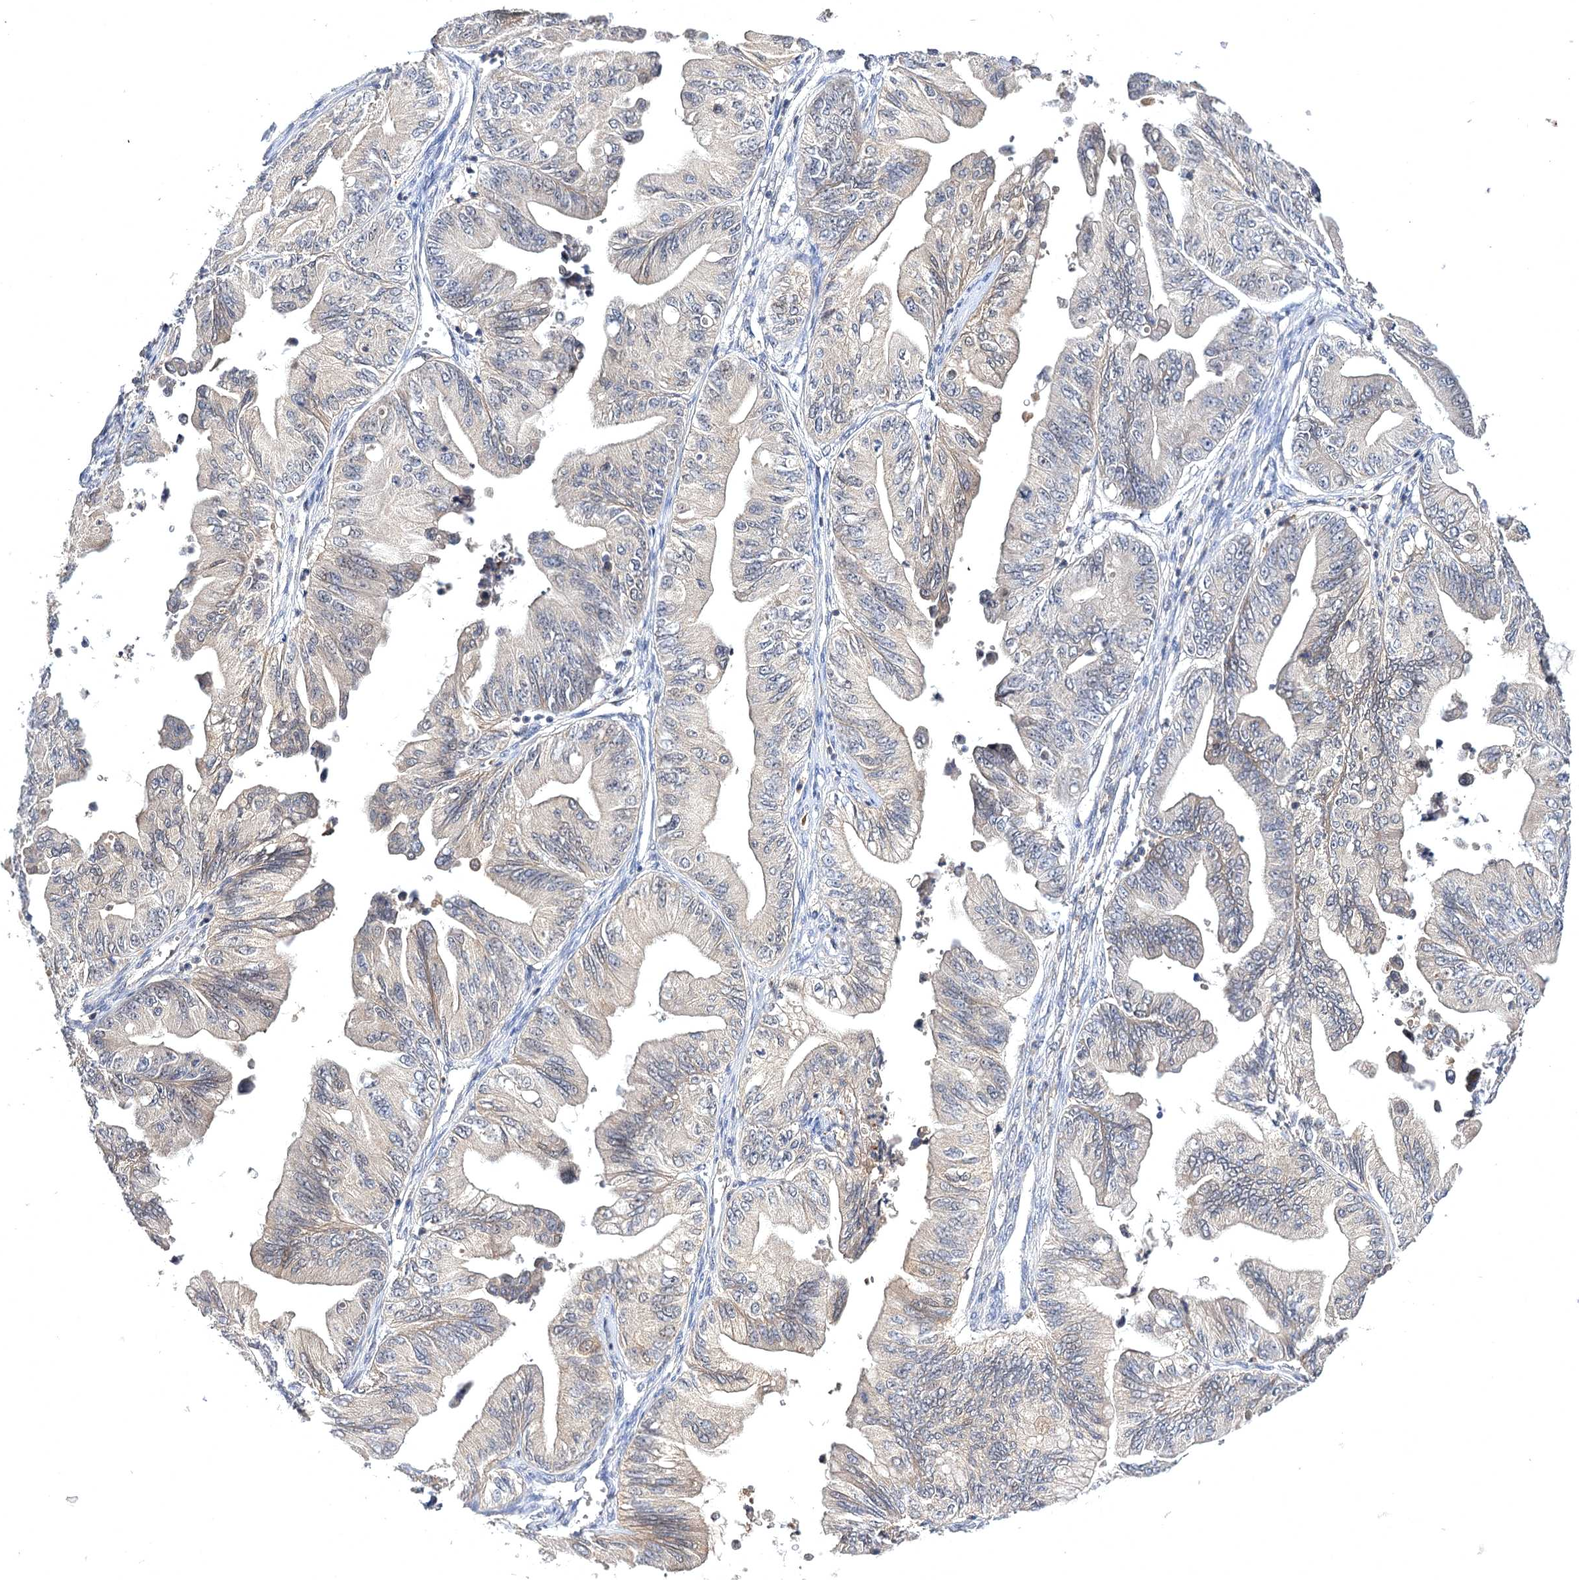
{"staining": {"intensity": "weak", "quantity": "<25%", "location": "cytoplasmic/membranous"}, "tissue": "ovarian cancer", "cell_type": "Tumor cells", "image_type": "cancer", "snomed": [{"axis": "morphology", "description": "Cystadenocarcinoma, mucinous, NOS"}, {"axis": "topography", "description": "Ovary"}], "caption": "High magnification brightfield microscopy of ovarian cancer stained with DAB (brown) and counterstained with hematoxylin (blue): tumor cells show no significant staining.", "gene": "BCR", "patient": {"sex": "female", "age": 71}}